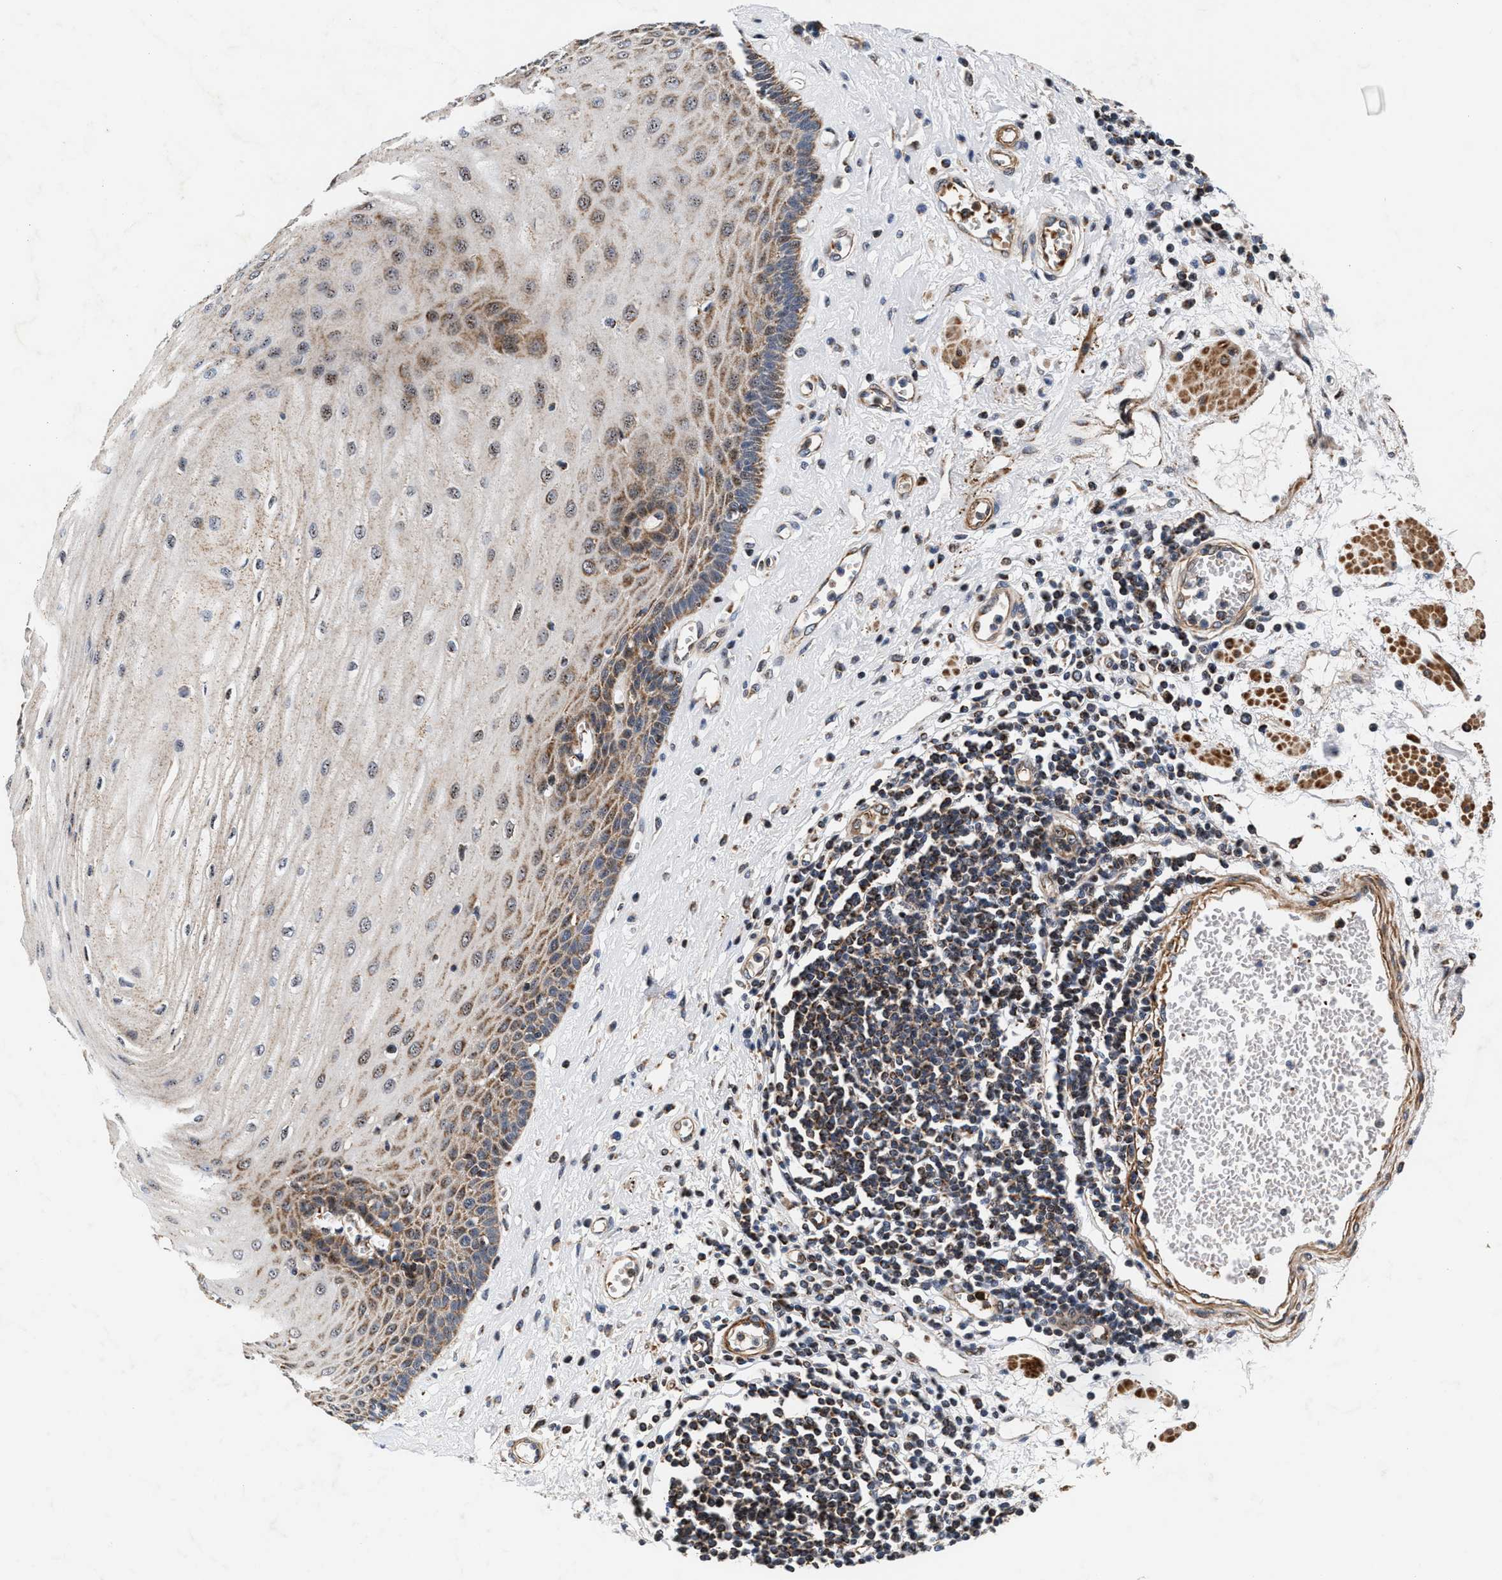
{"staining": {"intensity": "moderate", "quantity": "25%-75%", "location": "cytoplasmic/membranous"}, "tissue": "esophagus", "cell_type": "Squamous epithelial cells", "image_type": "normal", "snomed": [{"axis": "morphology", "description": "Normal tissue, NOS"}, {"axis": "morphology", "description": "Squamous cell carcinoma, NOS"}, {"axis": "topography", "description": "Esophagus"}], "caption": "A medium amount of moderate cytoplasmic/membranous staining is present in about 25%-75% of squamous epithelial cells in unremarkable esophagus. (DAB (3,3'-diaminobenzidine) = brown stain, brightfield microscopy at high magnification).", "gene": "SGK1", "patient": {"sex": "male", "age": 65}}